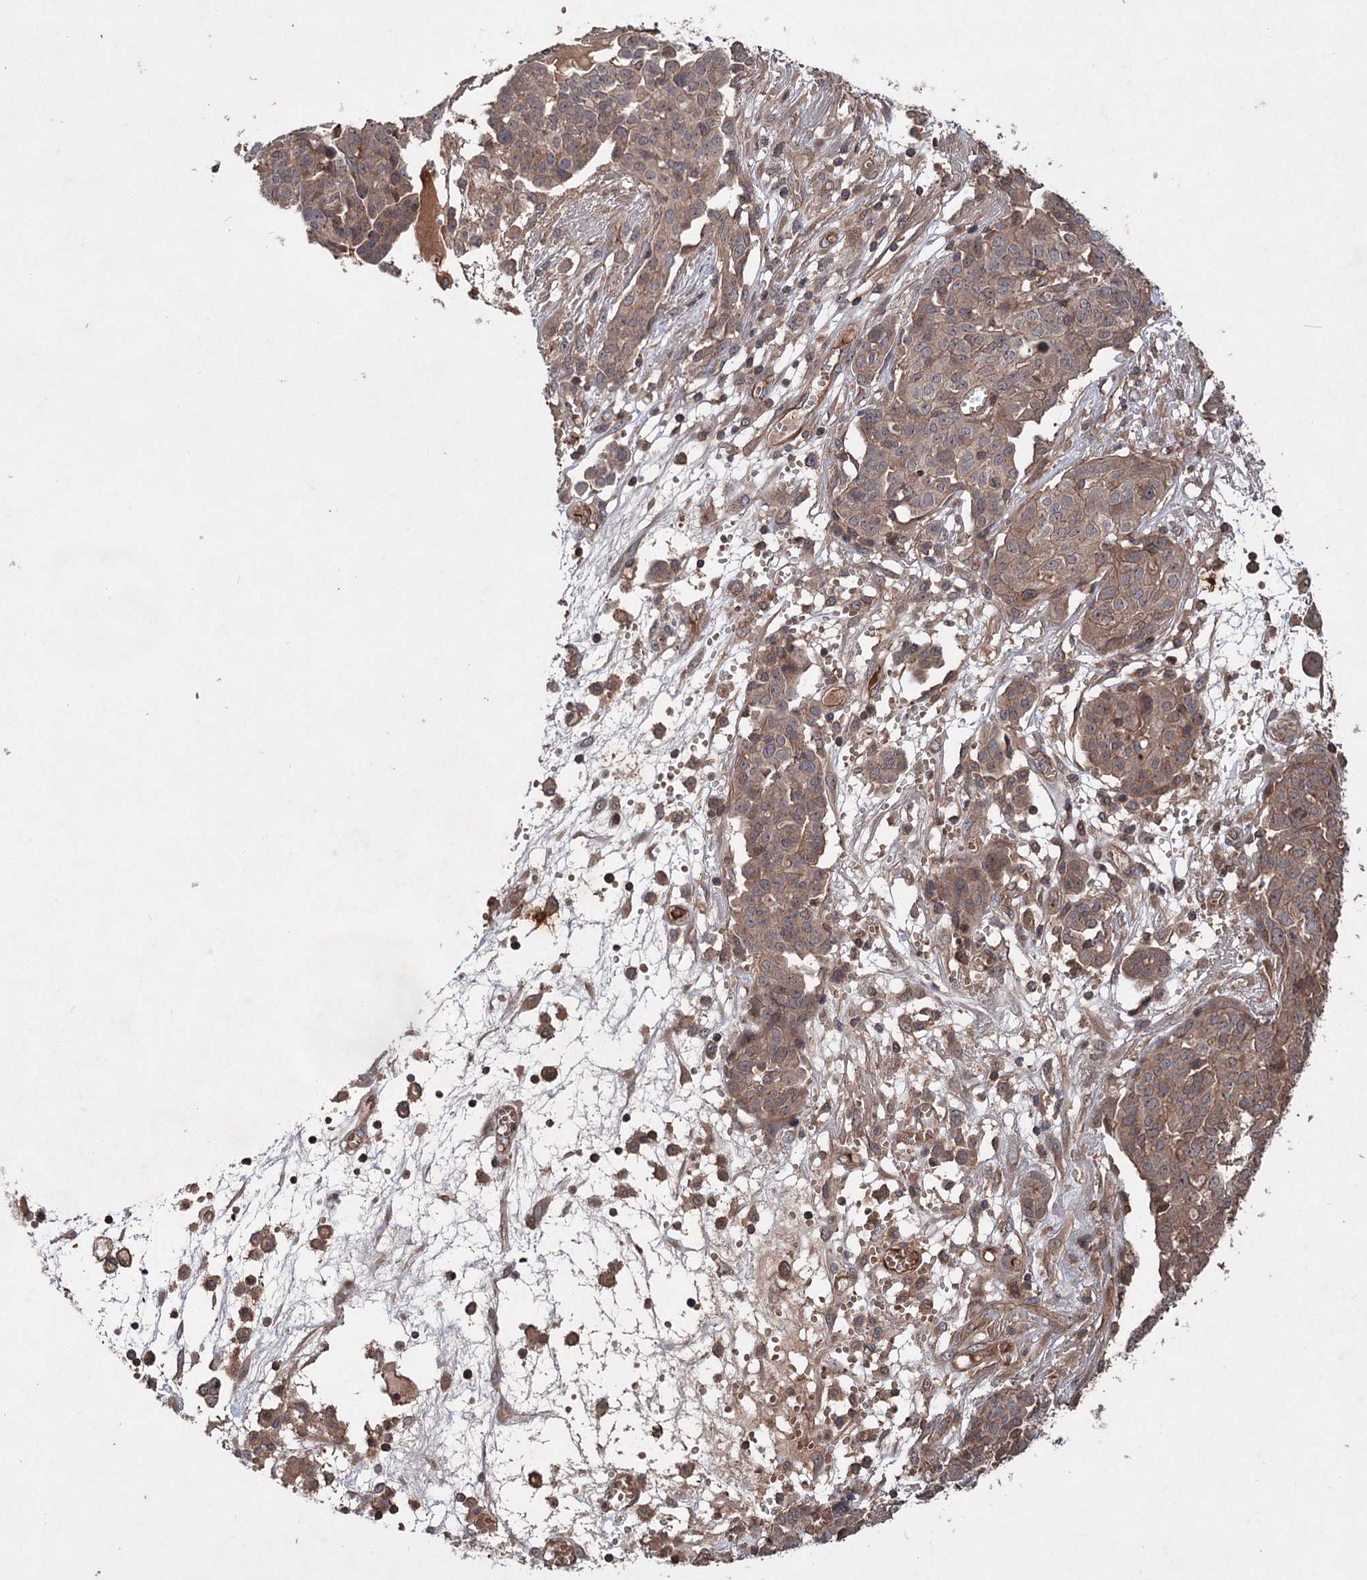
{"staining": {"intensity": "moderate", "quantity": ">75%", "location": "cytoplasmic/membranous"}, "tissue": "ovarian cancer", "cell_type": "Tumor cells", "image_type": "cancer", "snomed": [{"axis": "morphology", "description": "Cystadenocarcinoma, serous, NOS"}, {"axis": "topography", "description": "Soft tissue"}, {"axis": "topography", "description": "Ovary"}], "caption": "High-power microscopy captured an immunohistochemistry (IHC) image of ovarian cancer, revealing moderate cytoplasmic/membranous expression in about >75% of tumor cells.", "gene": "ADK", "patient": {"sex": "female", "age": 57}}